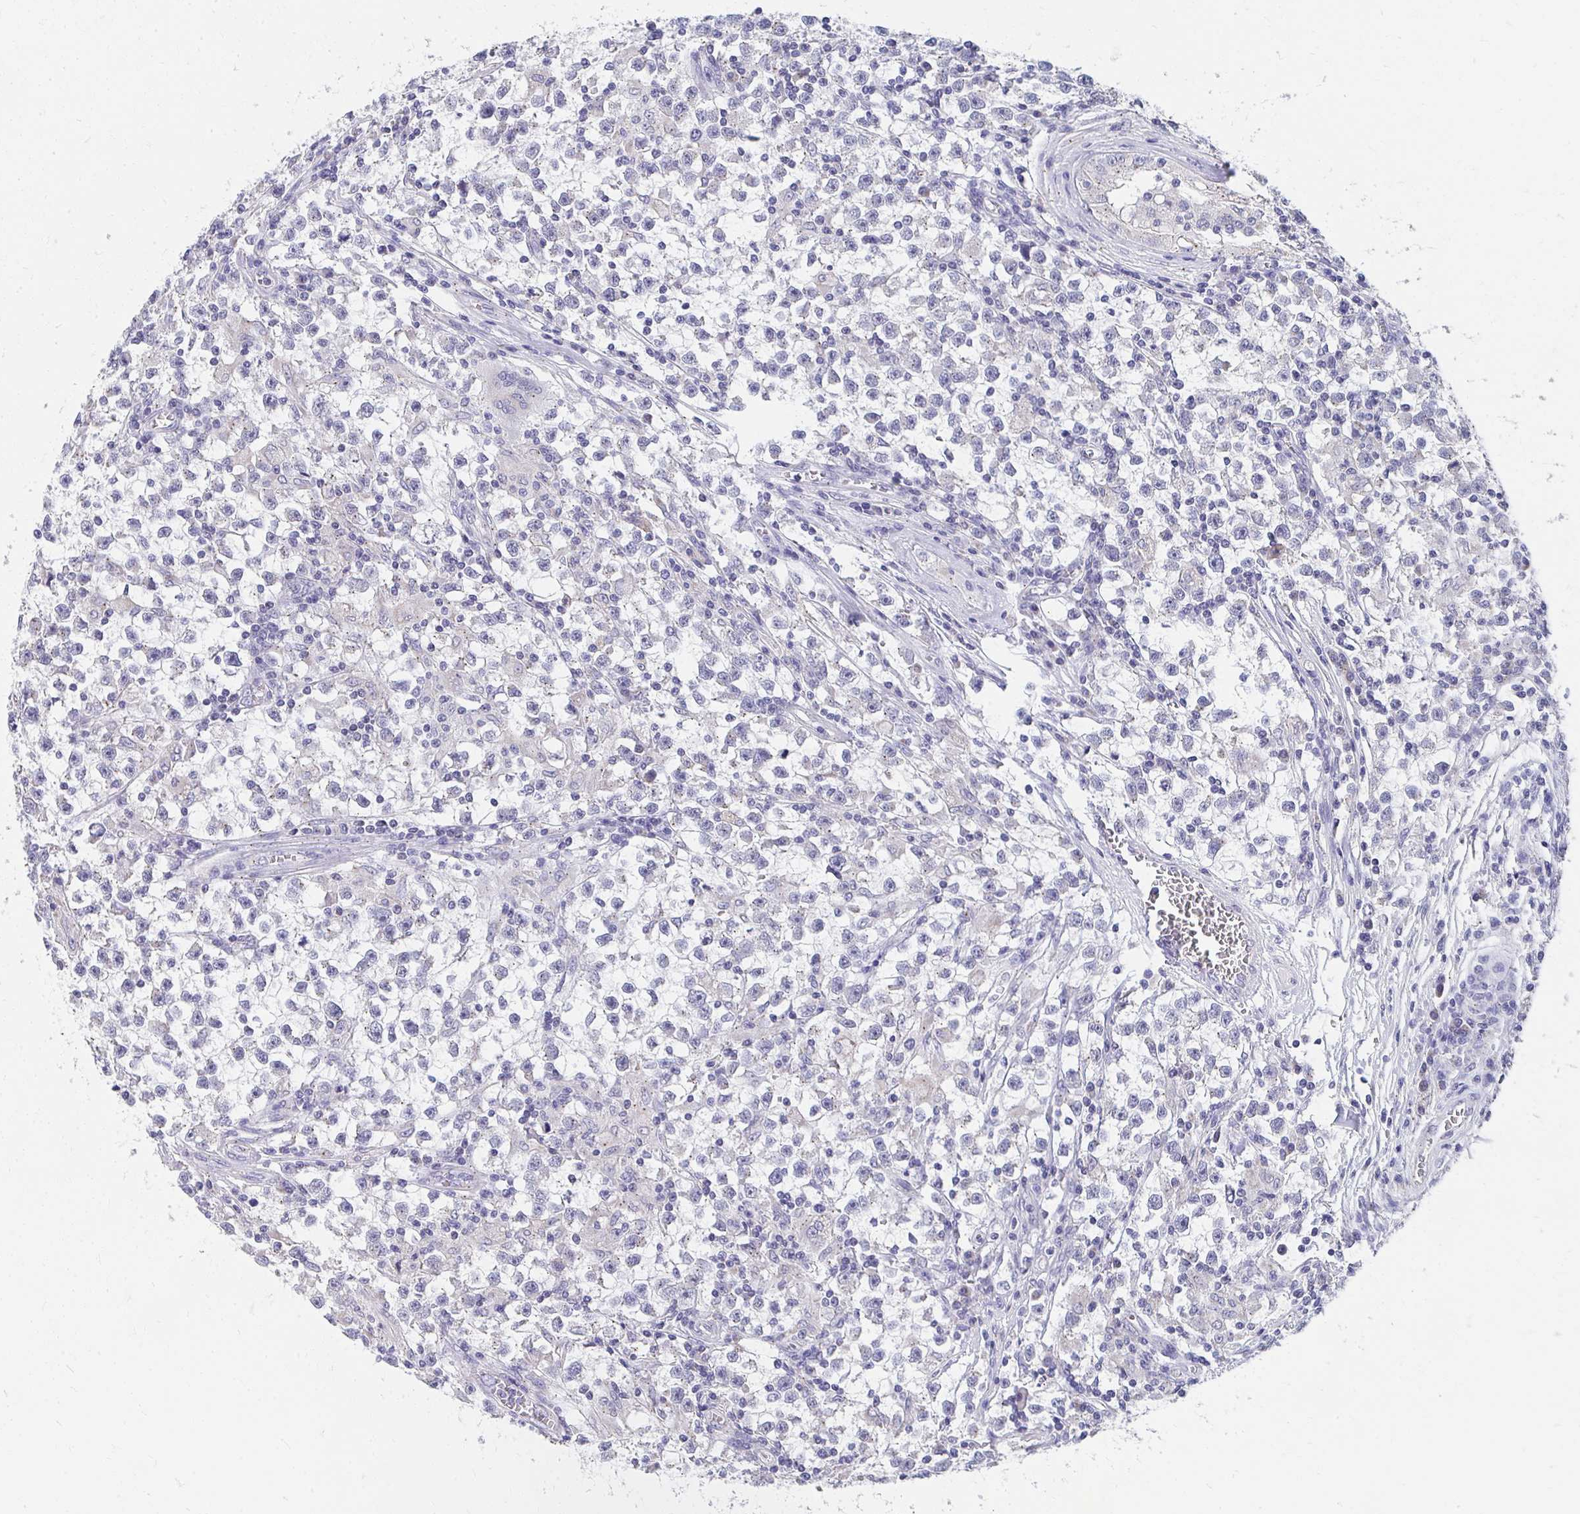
{"staining": {"intensity": "negative", "quantity": "none", "location": "none"}, "tissue": "testis cancer", "cell_type": "Tumor cells", "image_type": "cancer", "snomed": [{"axis": "morphology", "description": "Seminoma, NOS"}, {"axis": "topography", "description": "Testis"}], "caption": "There is no significant staining in tumor cells of testis cancer (seminoma).", "gene": "TMPRSS2", "patient": {"sex": "male", "age": 31}}